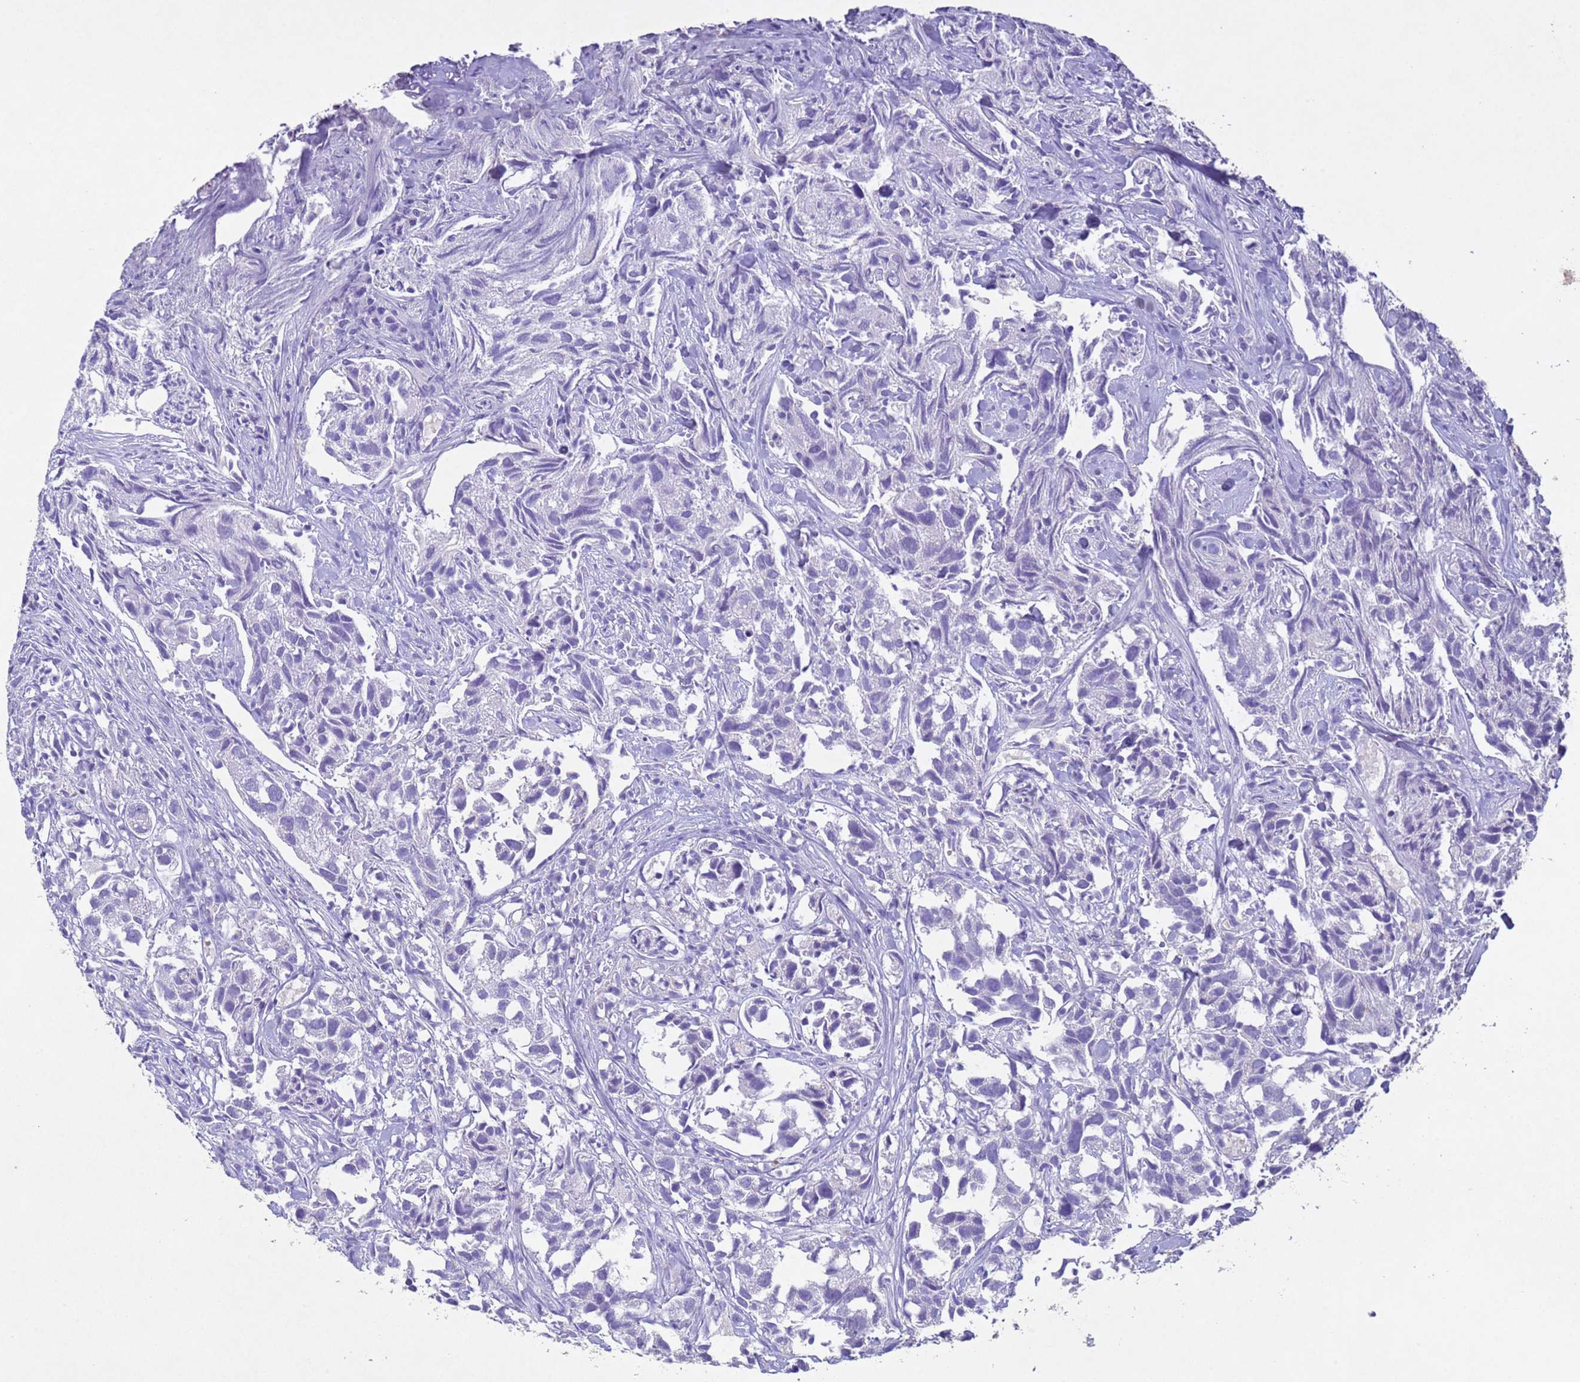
{"staining": {"intensity": "negative", "quantity": "none", "location": "none"}, "tissue": "urothelial cancer", "cell_type": "Tumor cells", "image_type": "cancer", "snomed": [{"axis": "morphology", "description": "Urothelial carcinoma, High grade"}, {"axis": "topography", "description": "Urinary bladder"}], "caption": "Urothelial cancer was stained to show a protein in brown. There is no significant staining in tumor cells. Brightfield microscopy of immunohistochemistry stained with DAB (brown) and hematoxylin (blue), captured at high magnification.", "gene": "NLRP11", "patient": {"sex": "female", "age": 75}}